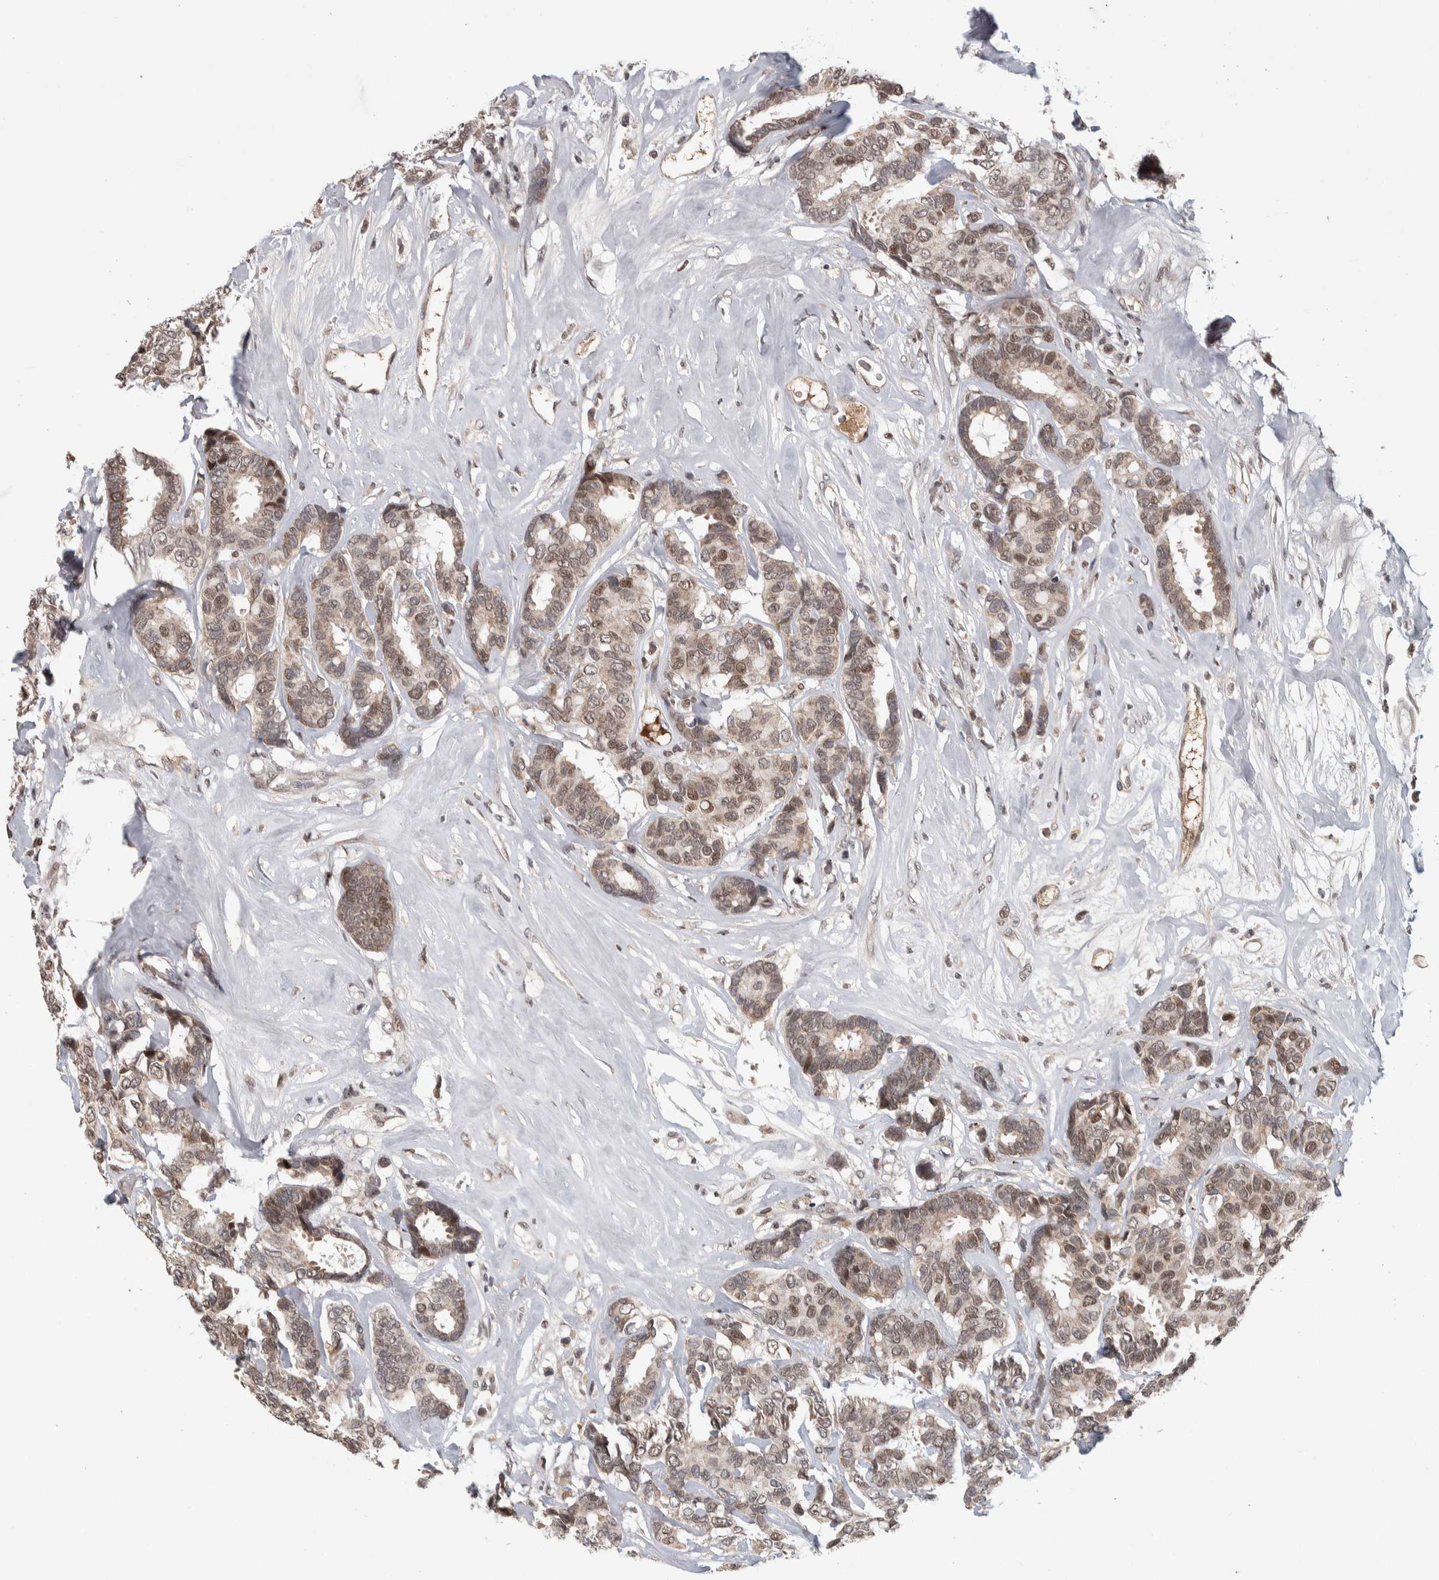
{"staining": {"intensity": "weak", "quantity": "25%-75%", "location": "nuclear"}, "tissue": "breast cancer", "cell_type": "Tumor cells", "image_type": "cancer", "snomed": [{"axis": "morphology", "description": "Duct carcinoma"}, {"axis": "topography", "description": "Breast"}], "caption": "This is a photomicrograph of immunohistochemistry (IHC) staining of breast cancer, which shows weak expression in the nuclear of tumor cells.", "gene": "ZNF592", "patient": {"sex": "female", "age": 87}}